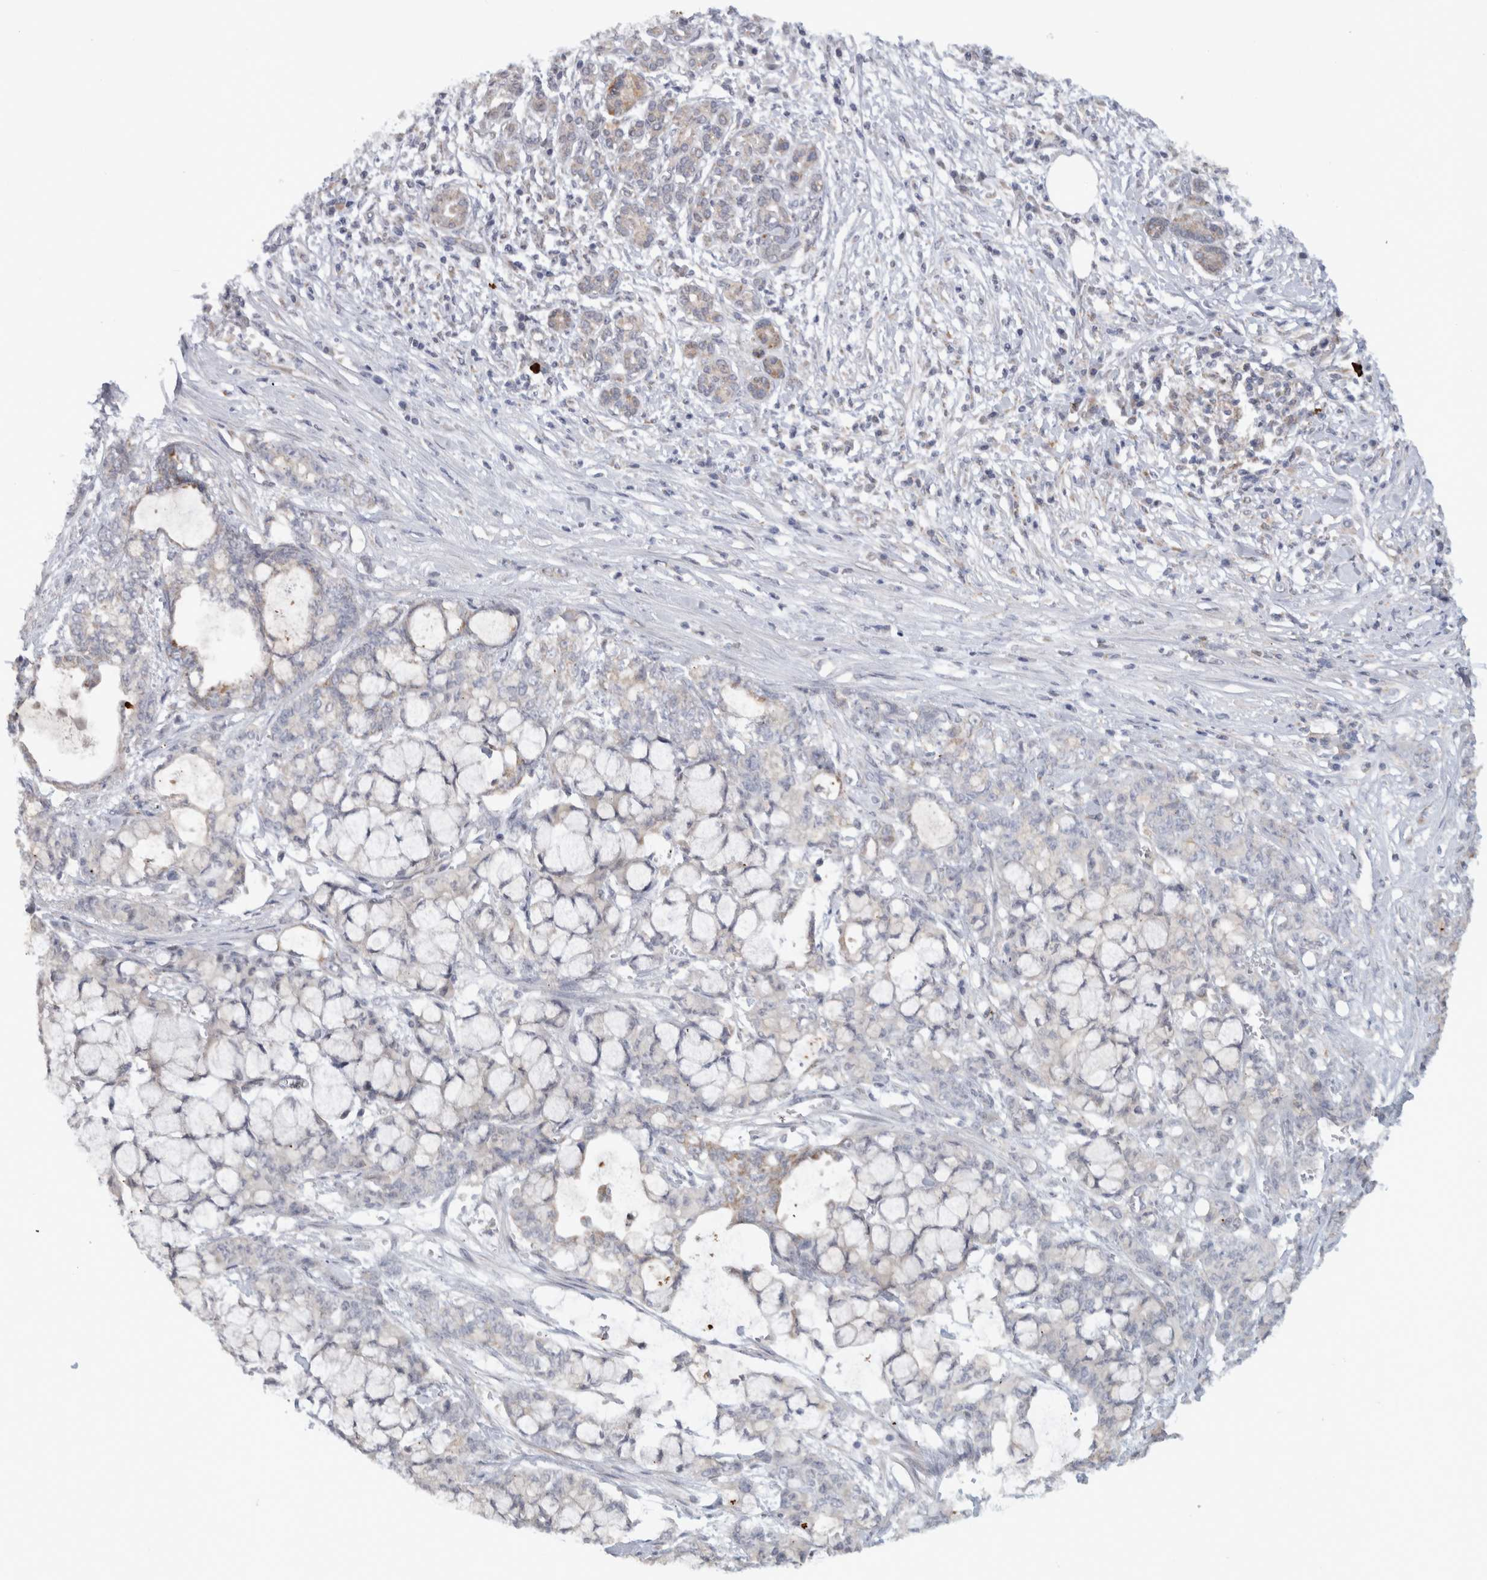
{"staining": {"intensity": "negative", "quantity": "none", "location": "none"}, "tissue": "pancreatic cancer", "cell_type": "Tumor cells", "image_type": "cancer", "snomed": [{"axis": "morphology", "description": "Adenocarcinoma, NOS"}, {"axis": "topography", "description": "Pancreas"}], "caption": "Micrograph shows no protein positivity in tumor cells of pancreatic adenocarcinoma tissue.", "gene": "RAB18", "patient": {"sex": "female", "age": 73}}